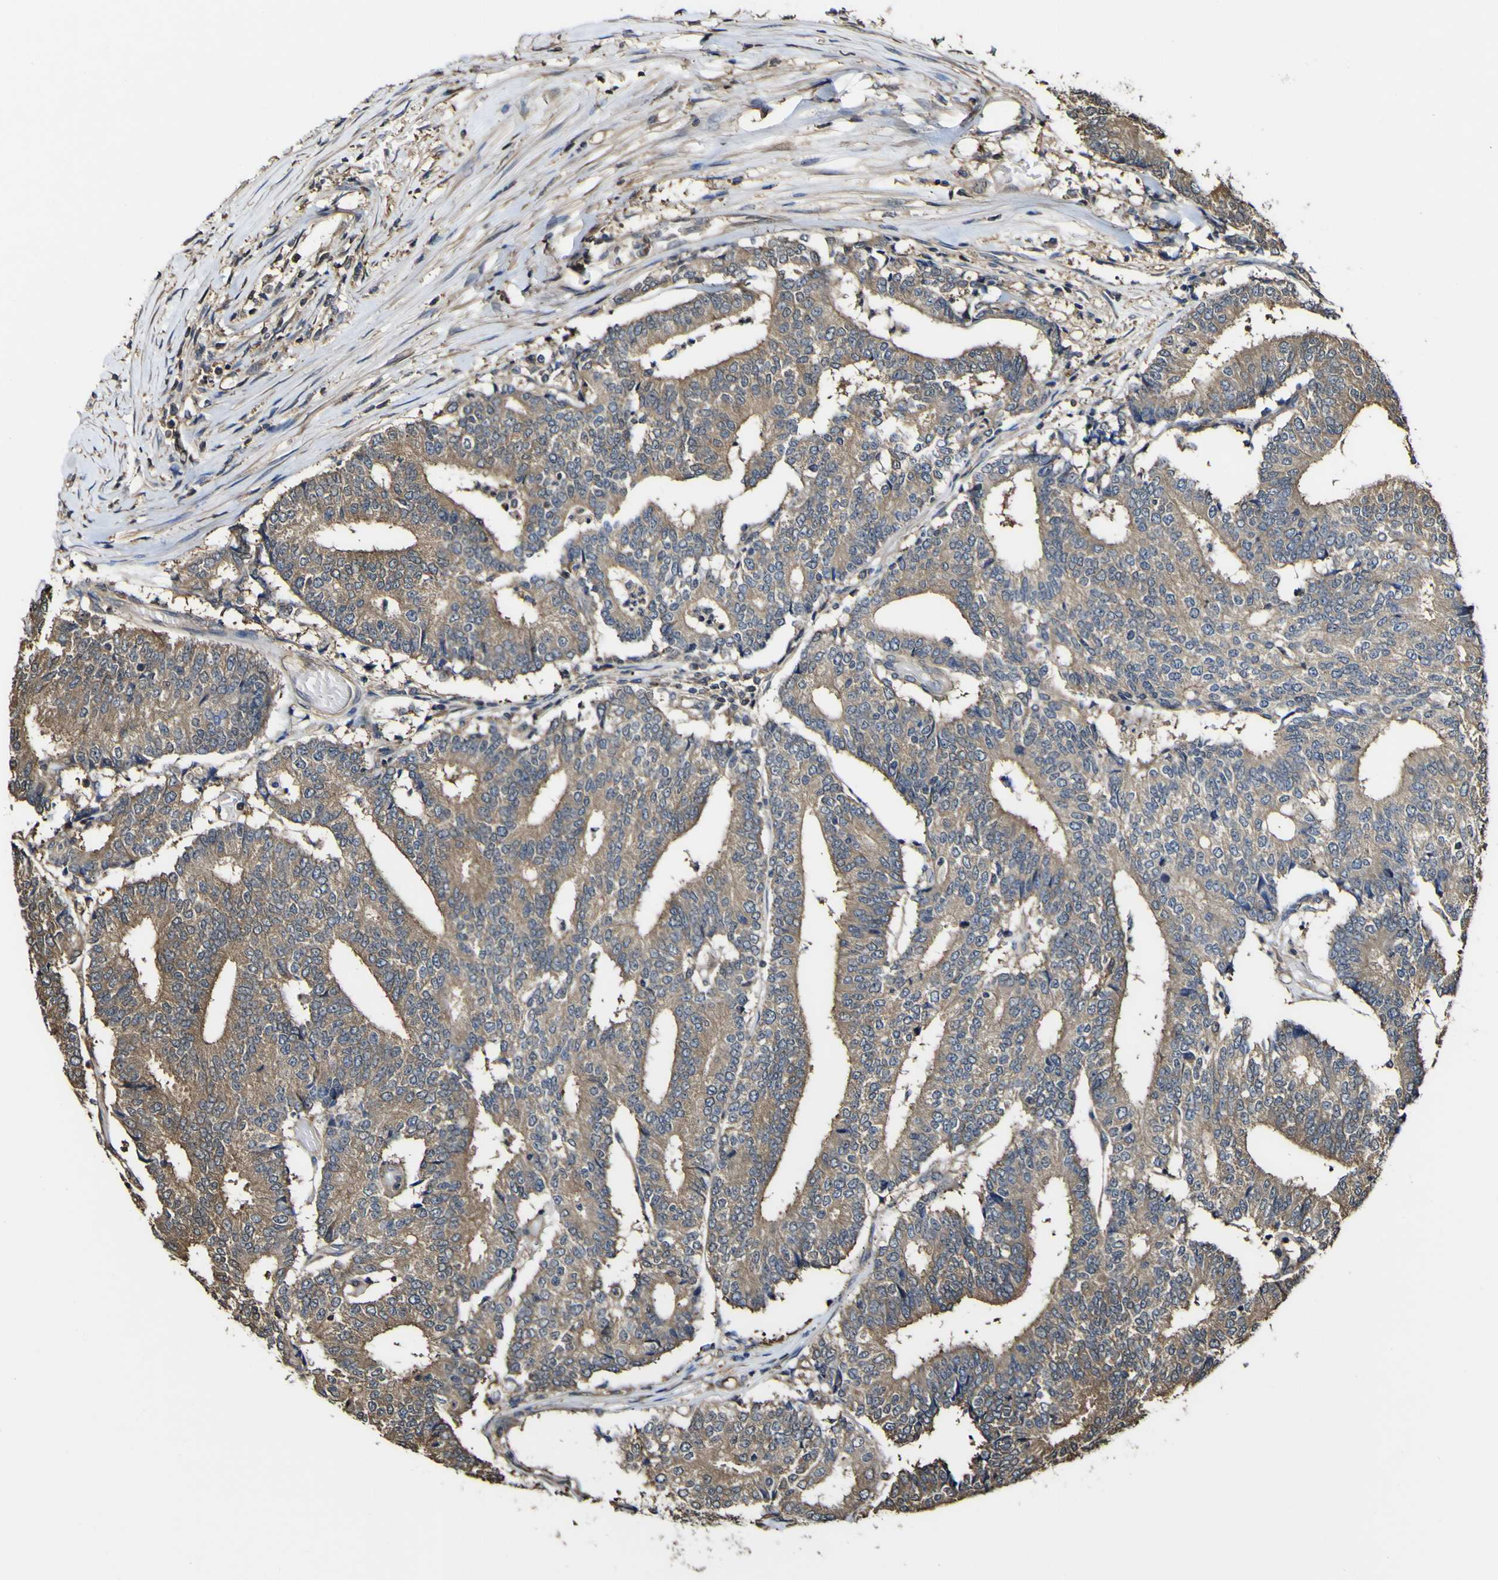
{"staining": {"intensity": "moderate", "quantity": ">75%", "location": "cytoplasmic/membranous"}, "tissue": "prostate cancer", "cell_type": "Tumor cells", "image_type": "cancer", "snomed": [{"axis": "morphology", "description": "Normal tissue, NOS"}, {"axis": "morphology", "description": "Adenocarcinoma, High grade"}, {"axis": "topography", "description": "Prostate"}, {"axis": "topography", "description": "Seminal veicle"}], "caption": "The immunohistochemical stain highlights moderate cytoplasmic/membranous expression in tumor cells of prostate cancer tissue.", "gene": "PTPRR", "patient": {"sex": "male", "age": 55}}